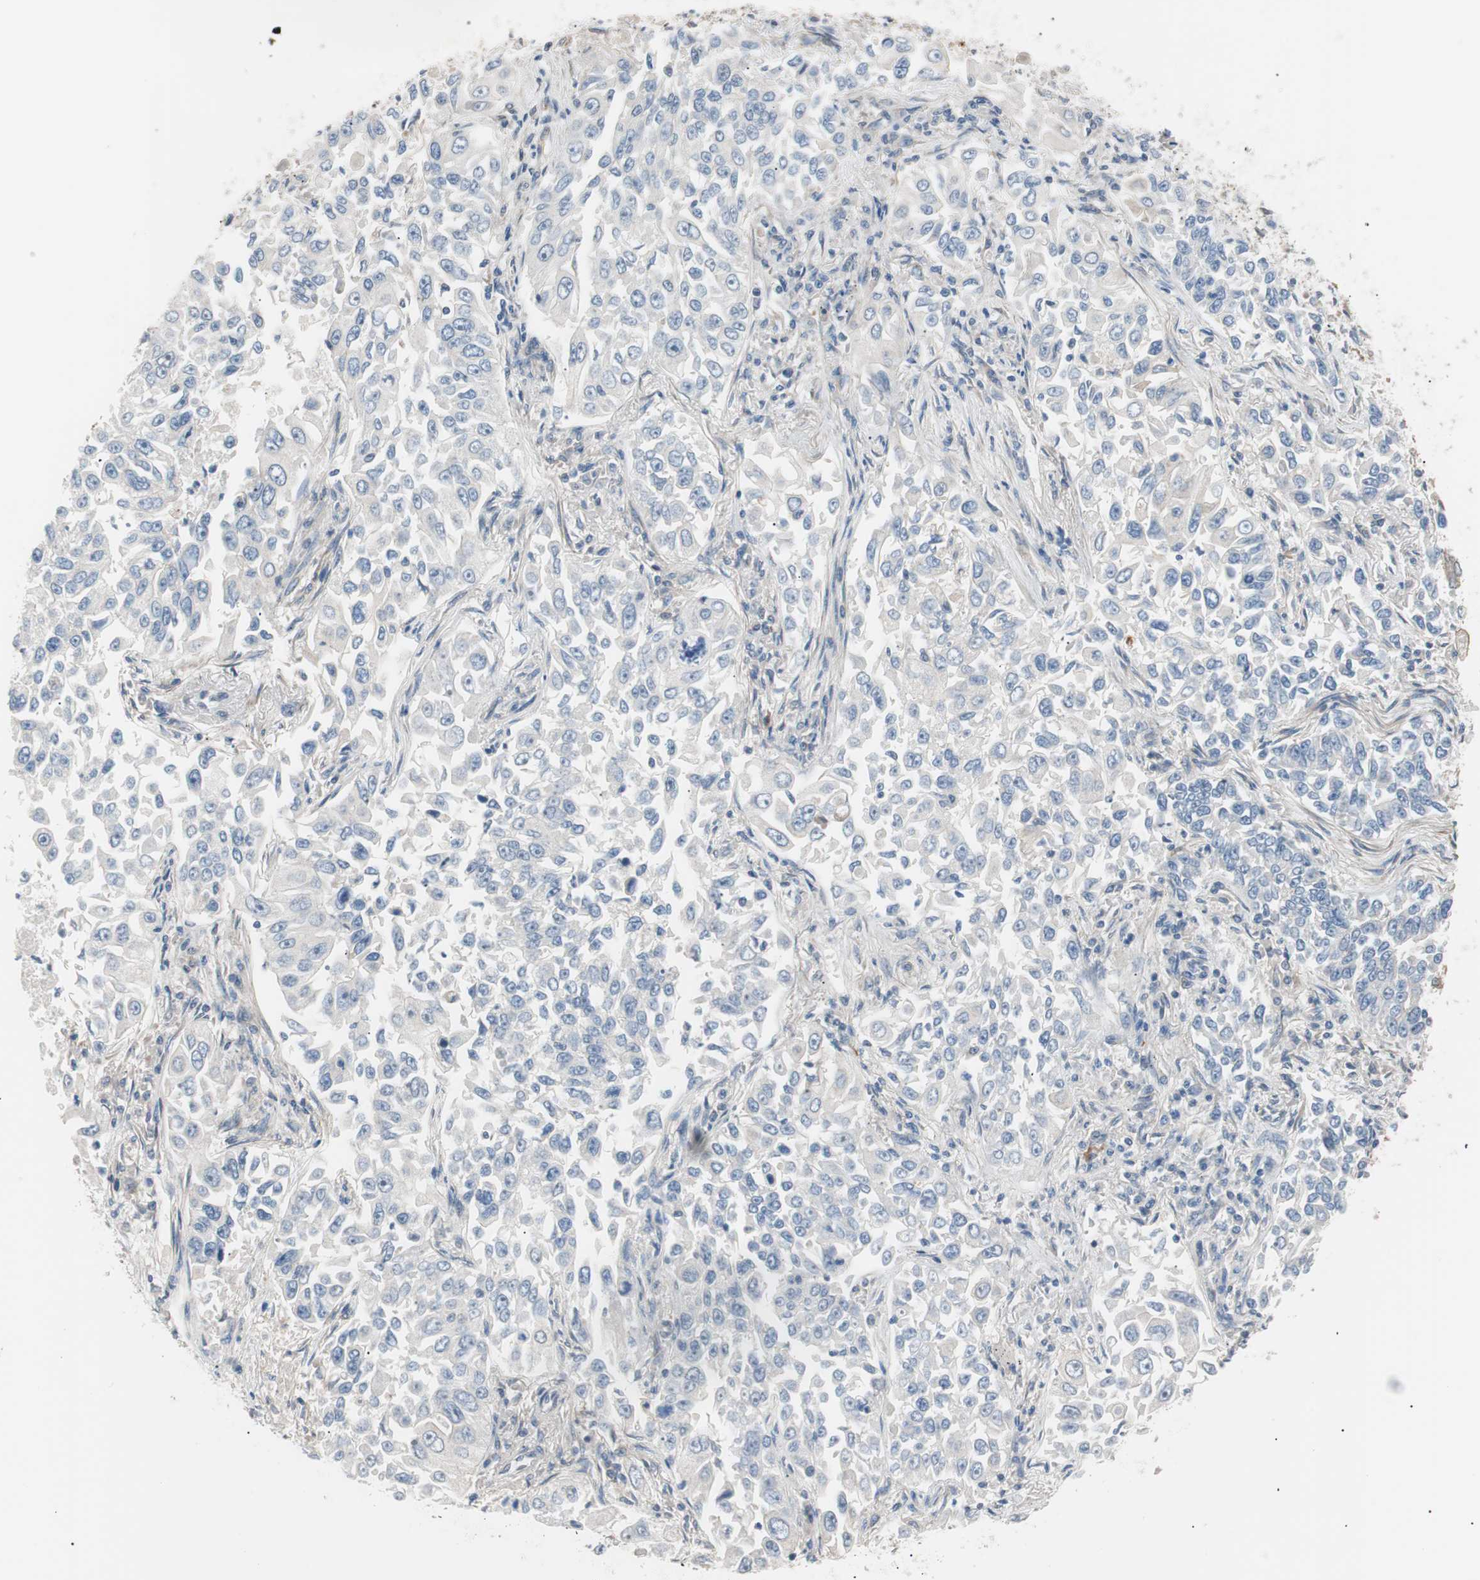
{"staining": {"intensity": "negative", "quantity": "none", "location": "none"}, "tissue": "lung cancer", "cell_type": "Tumor cells", "image_type": "cancer", "snomed": [{"axis": "morphology", "description": "Adenocarcinoma, NOS"}, {"axis": "topography", "description": "Lung"}], "caption": "IHC of human lung cancer (adenocarcinoma) exhibits no staining in tumor cells. (IHC, brightfield microscopy, high magnification).", "gene": "SMG1", "patient": {"sex": "male", "age": 84}}